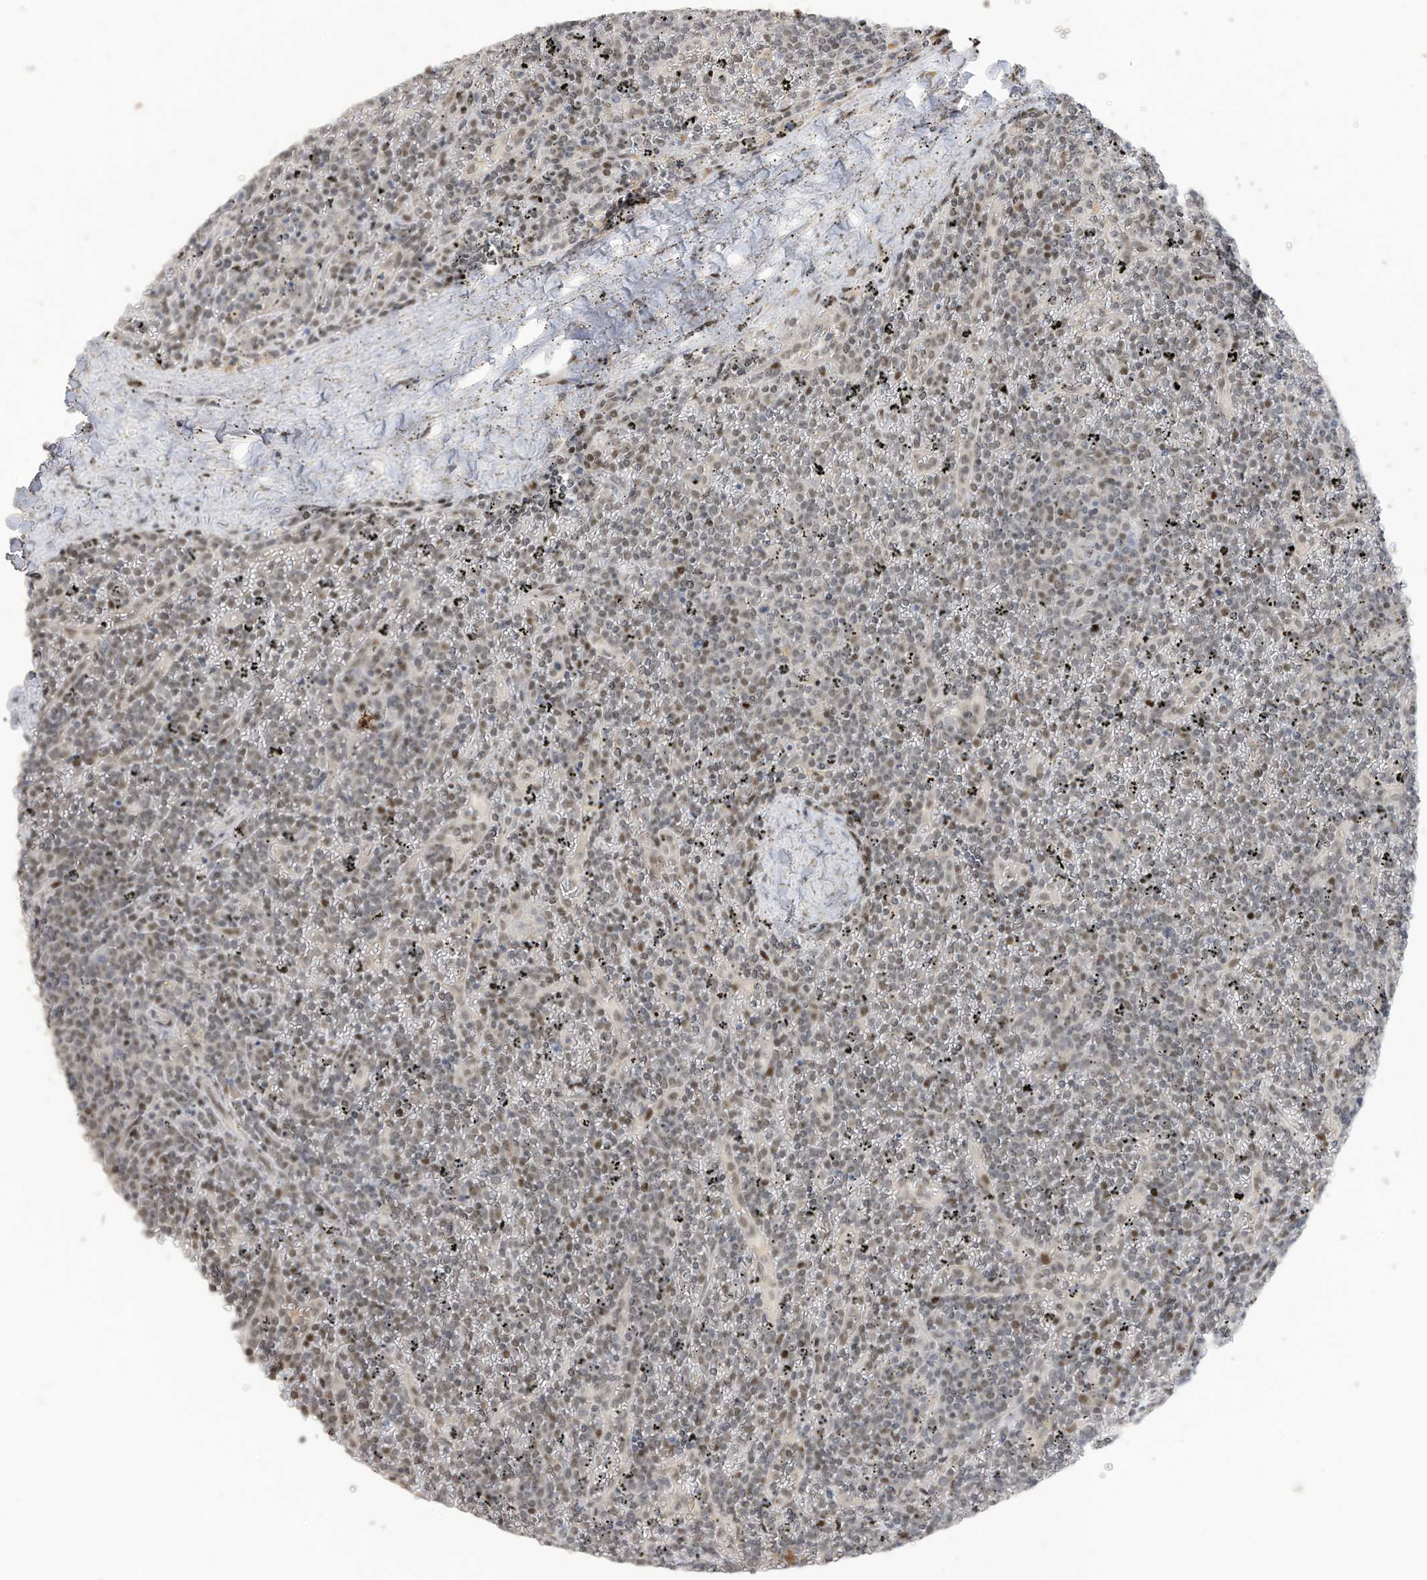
{"staining": {"intensity": "weak", "quantity": "25%-75%", "location": "nuclear"}, "tissue": "lymphoma", "cell_type": "Tumor cells", "image_type": "cancer", "snomed": [{"axis": "morphology", "description": "Malignant lymphoma, non-Hodgkin's type, Low grade"}, {"axis": "topography", "description": "Spleen"}], "caption": "DAB immunohistochemical staining of lymphoma shows weak nuclear protein staining in about 25%-75% of tumor cells.", "gene": "RABL3", "patient": {"sex": "female", "age": 19}}